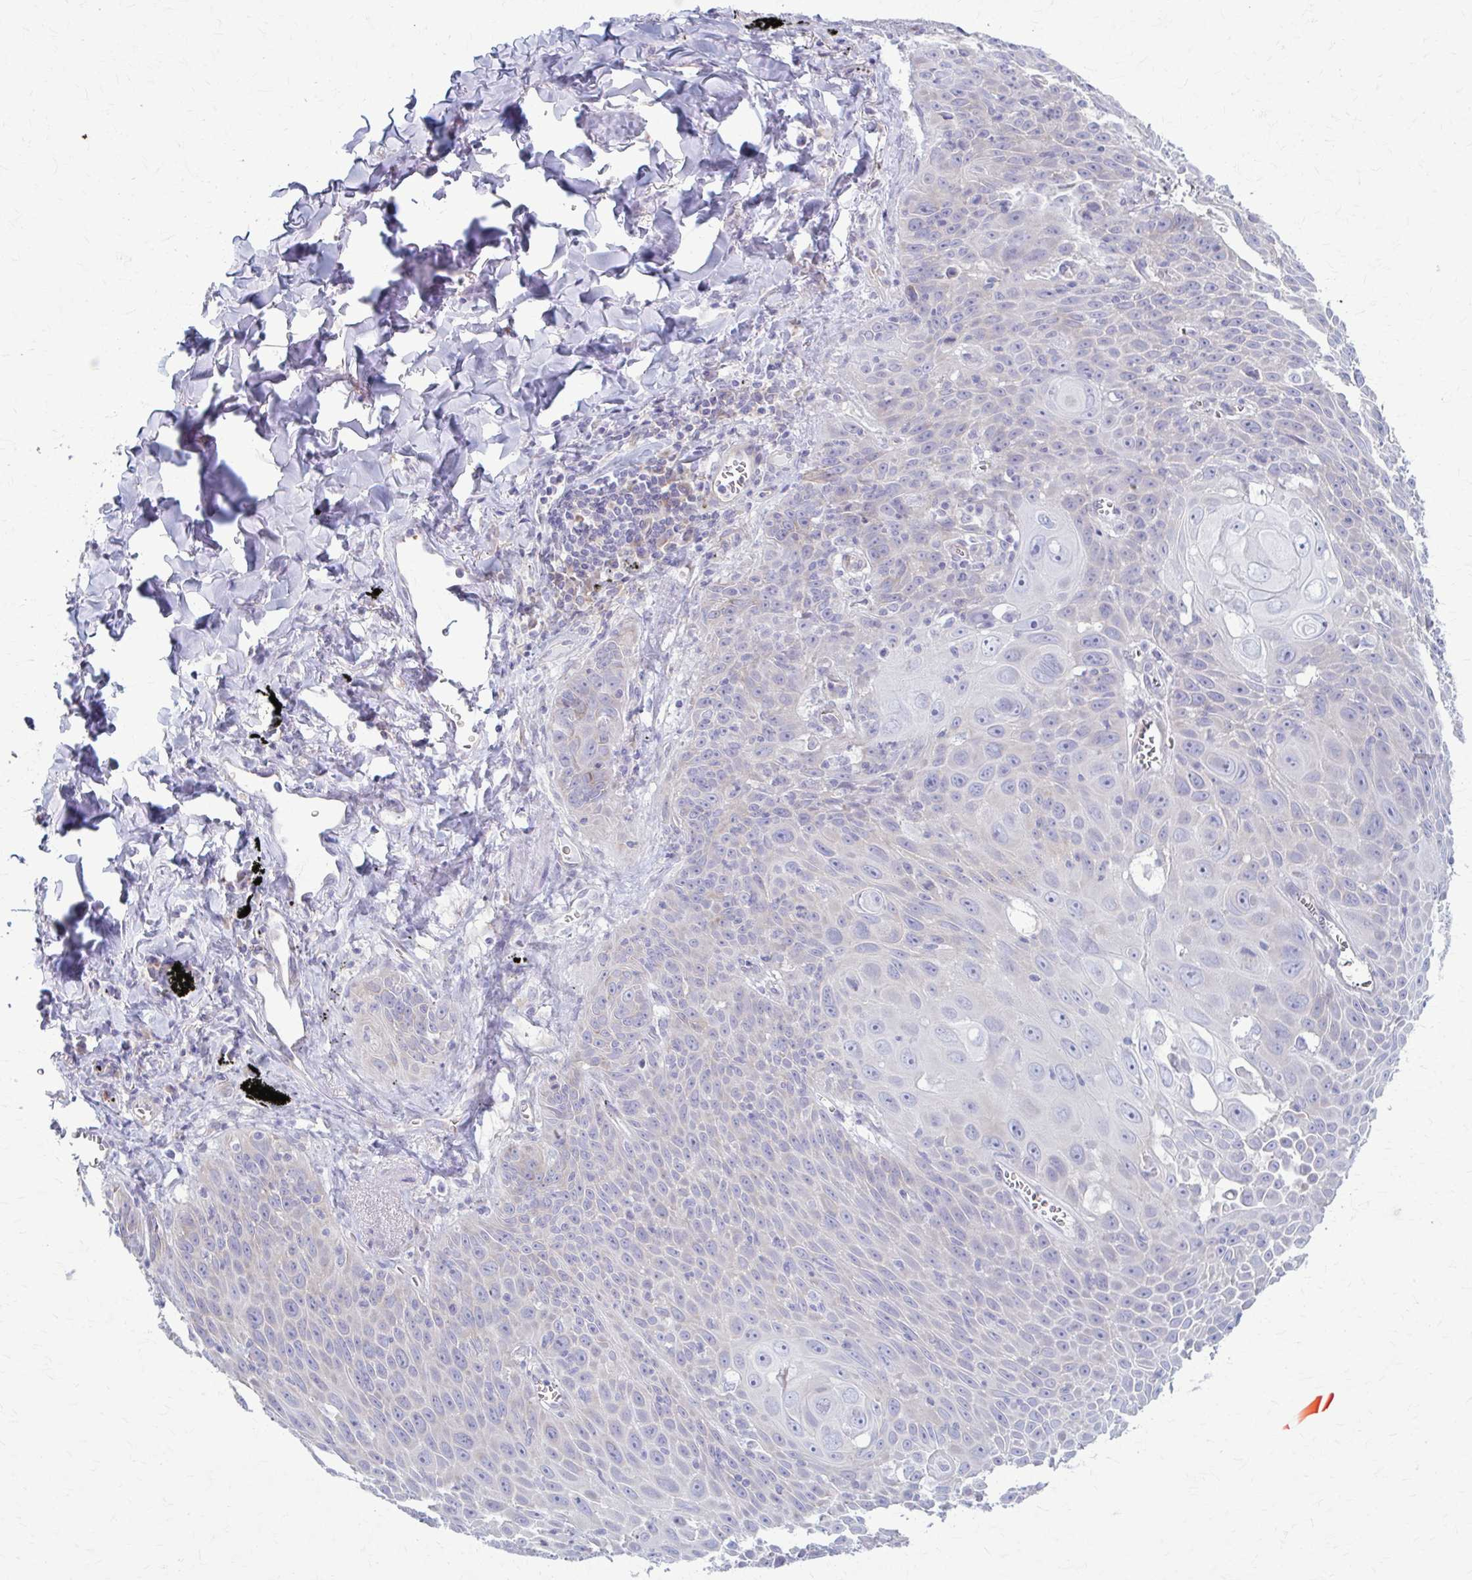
{"staining": {"intensity": "negative", "quantity": "none", "location": "none"}, "tissue": "lung cancer", "cell_type": "Tumor cells", "image_type": "cancer", "snomed": [{"axis": "morphology", "description": "Squamous cell carcinoma, NOS"}, {"axis": "morphology", "description": "Squamous cell carcinoma, metastatic, NOS"}, {"axis": "topography", "description": "Lymph node"}, {"axis": "topography", "description": "Lung"}], "caption": "An IHC photomicrograph of lung cancer is shown. There is no staining in tumor cells of lung cancer.", "gene": "PRKRA", "patient": {"sex": "female", "age": 62}}